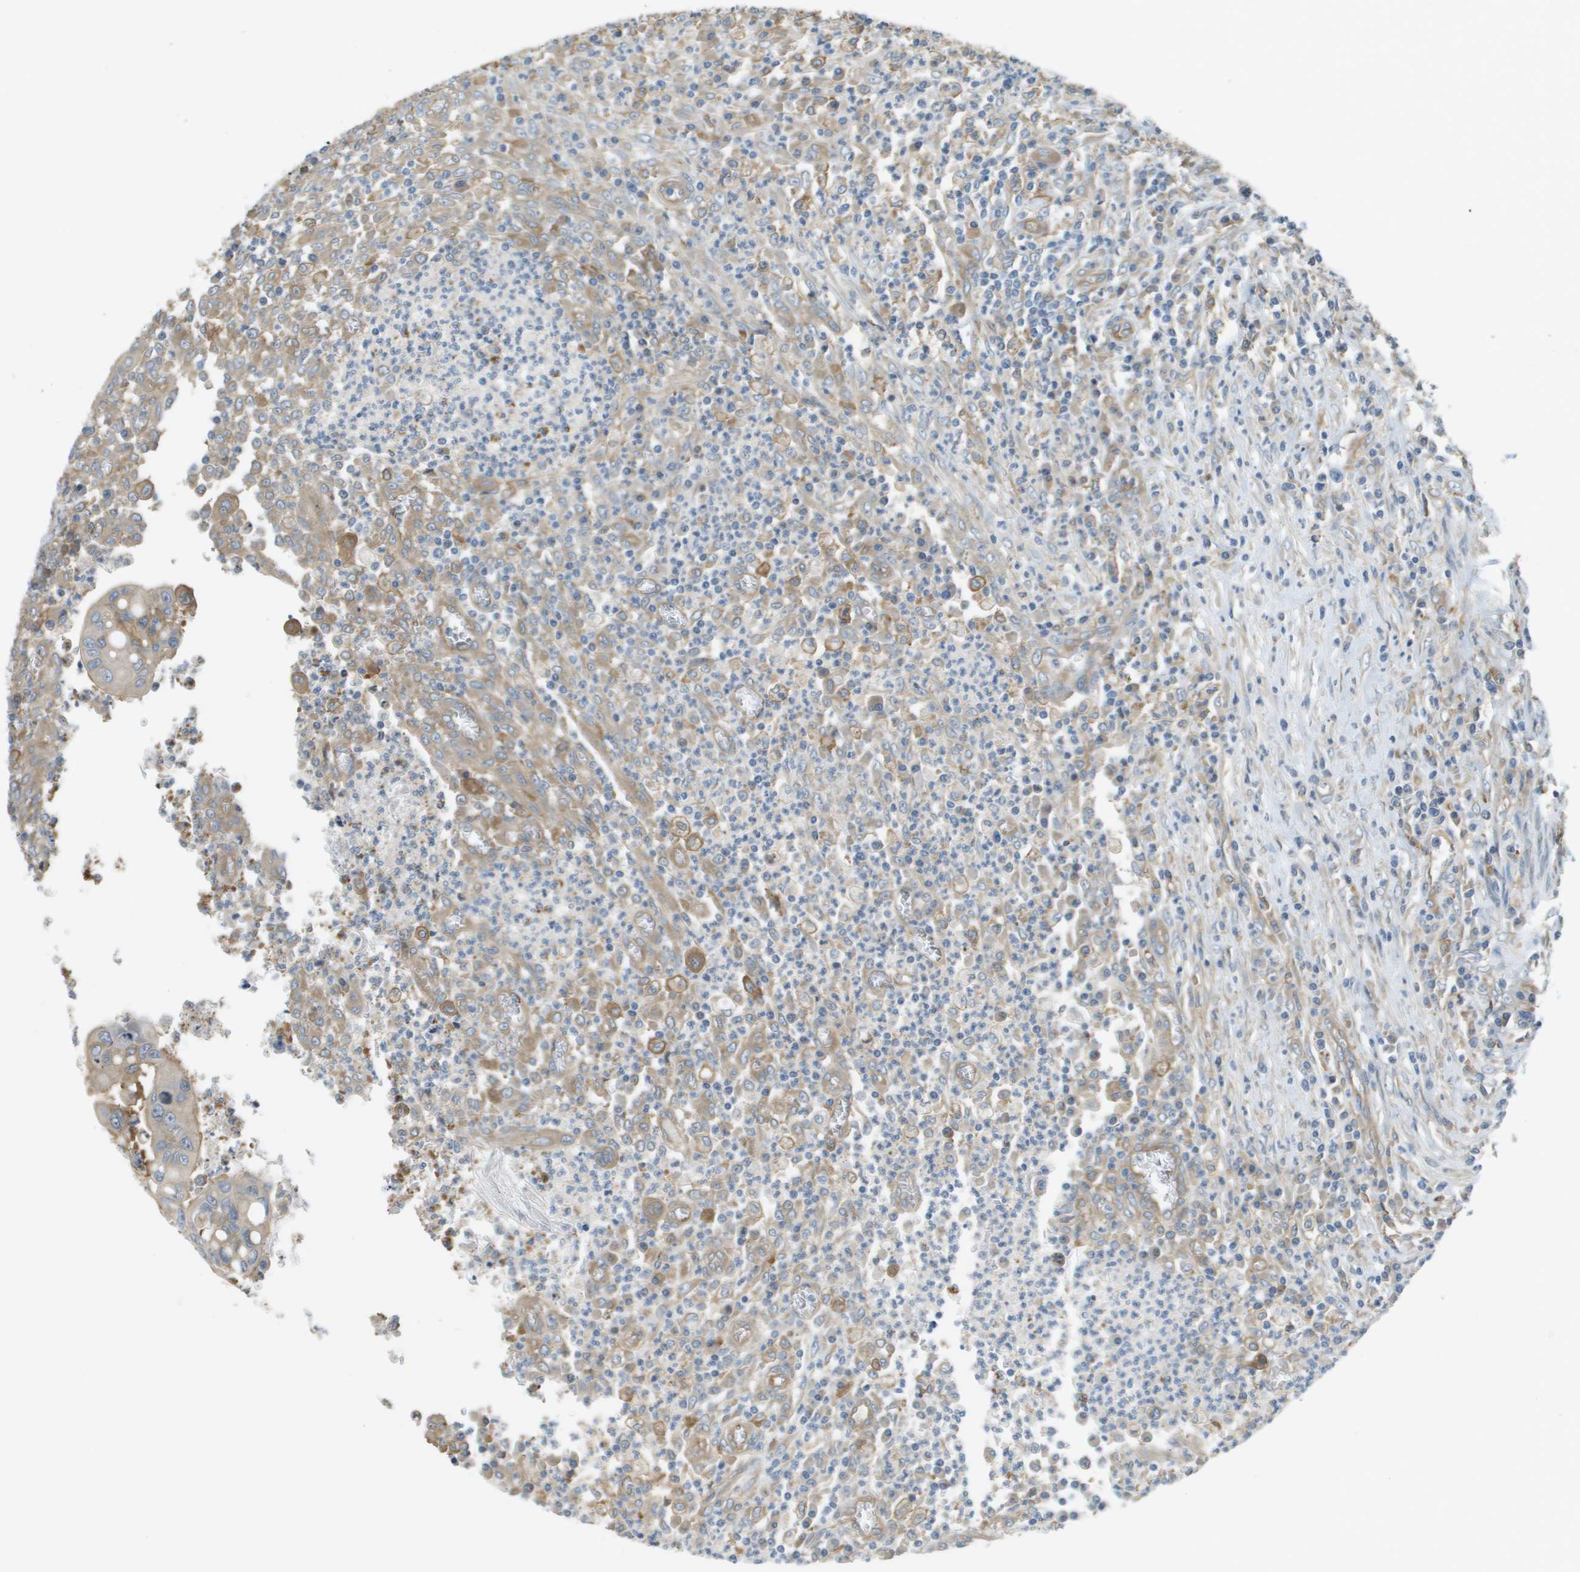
{"staining": {"intensity": "weak", "quantity": "25%-75%", "location": "cytoplasmic/membranous"}, "tissue": "colorectal cancer", "cell_type": "Tumor cells", "image_type": "cancer", "snomed": [{"axis": "morphology", "description": "Inflammation, NOS"}, {"axis": "morphology", "description": "Adenocarcinoma, NOS"}, {"axis": "topography", "description": "Colon"}], "caption": "Immunohistochemistry image of colorectal cancer (adenocarcinoma) stained for a protein (brown), which exhibits low levels of weak cytoplasmic/membranous staining in approximately 25%-75% of tumor cells.", "gene": "CORO1B", "patient": {"sex": "male", "age": 72}}